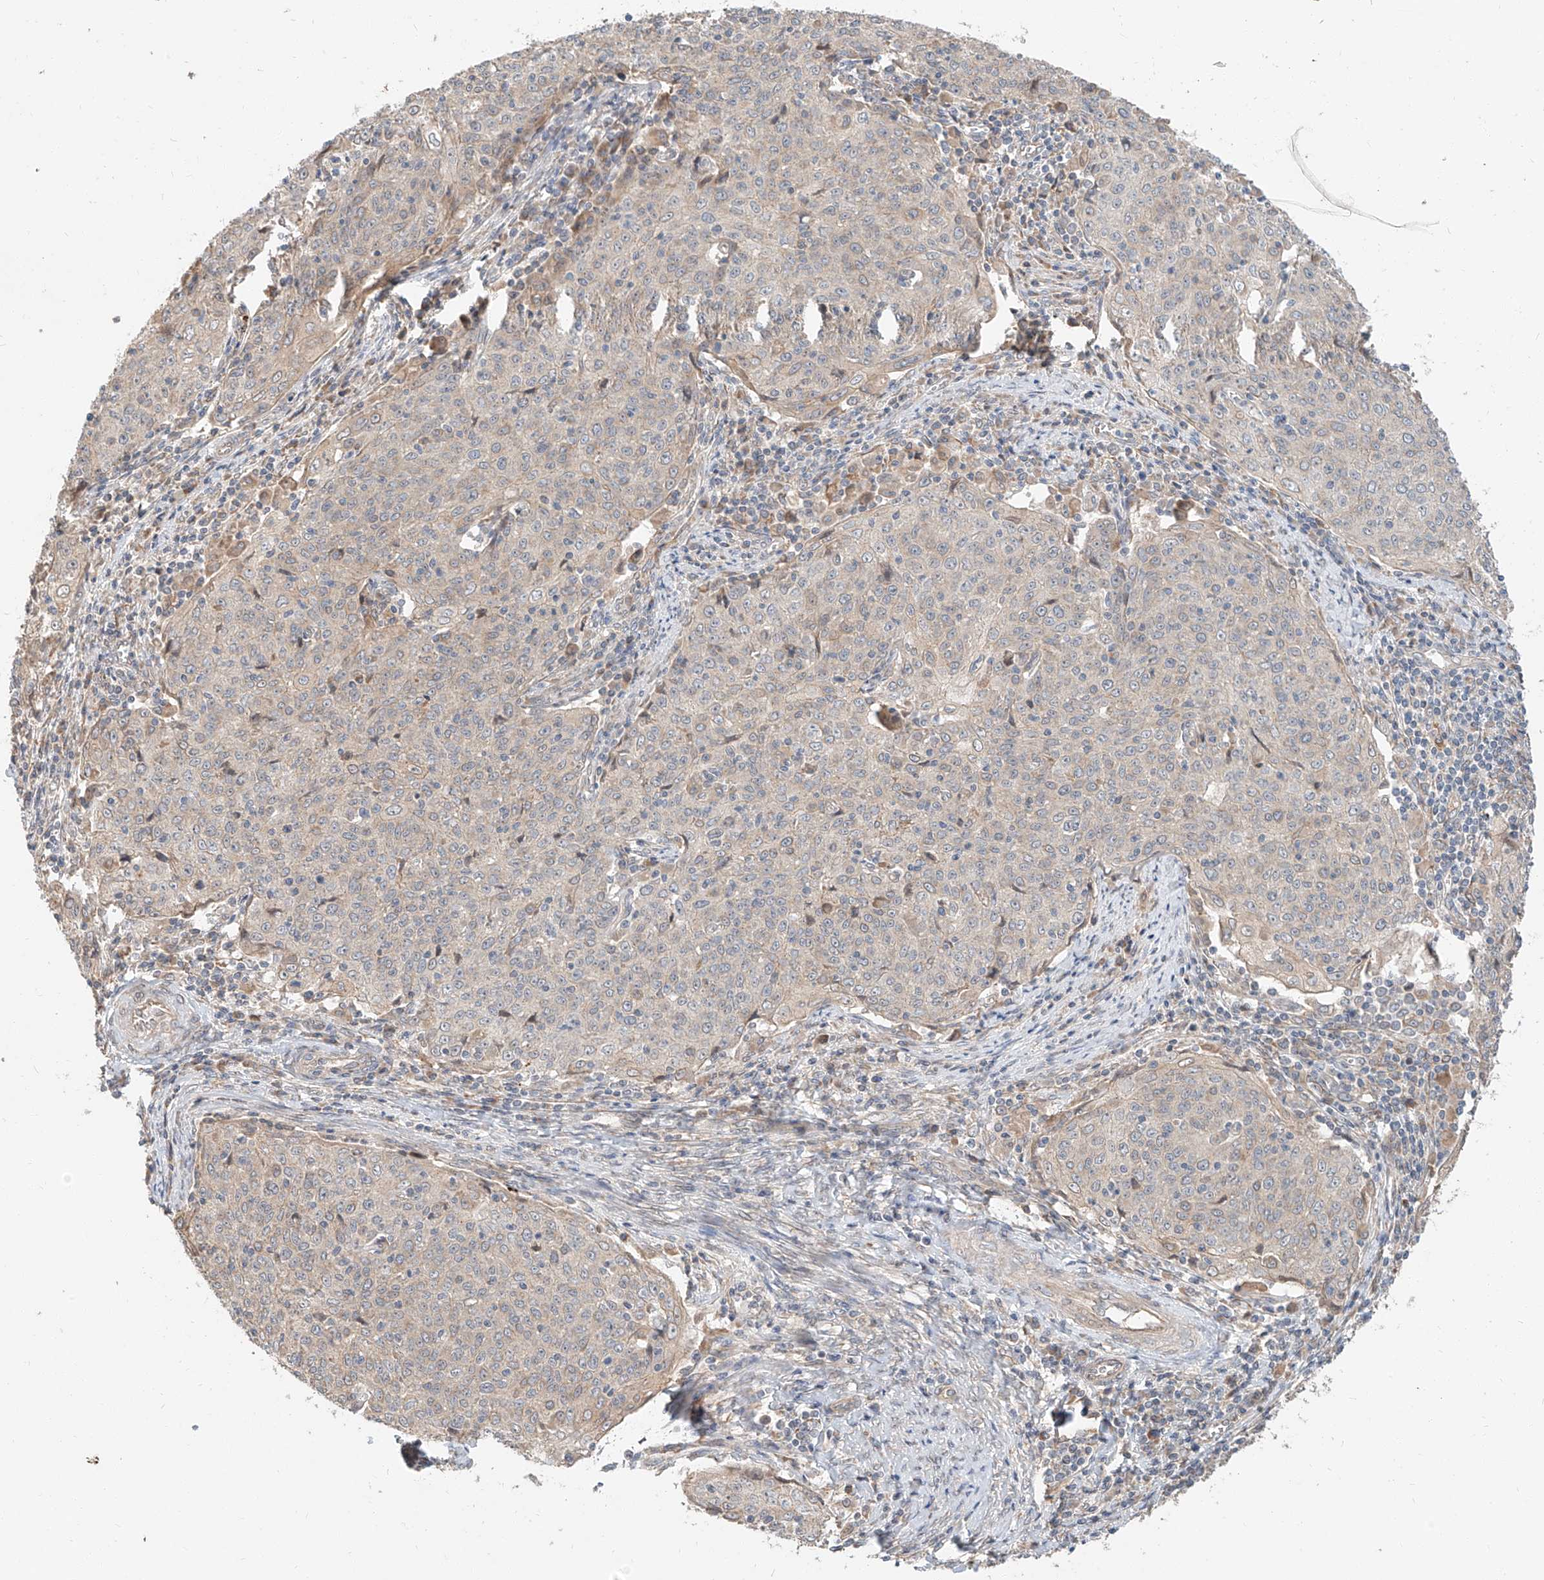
{"staining": {"intensity": "weak", "quantity": "<25%", "location": "cytoplasmic/membranous"}, "tissue": "cervical cancer", "cell_type": "Tumor cells", "image_type": "cancer", "snomed": [{"axis": "morphology", "description": "Squamous cell carcinoma, NOS"}, {"axis": "topography", "description": "Cervix"}], "caption": "Tumor cells show no significant staining in cervical cancer (squamous cell carcinoma). The staining was performed using DAB (3,3'-diaminobenzidine) to visualize the protein expression in brown, while the nuclei were stained in blue with hematoxylin (Magnification: 20x).", "gene": "STX19", "patient": {"sex": "female", "age": 48}}